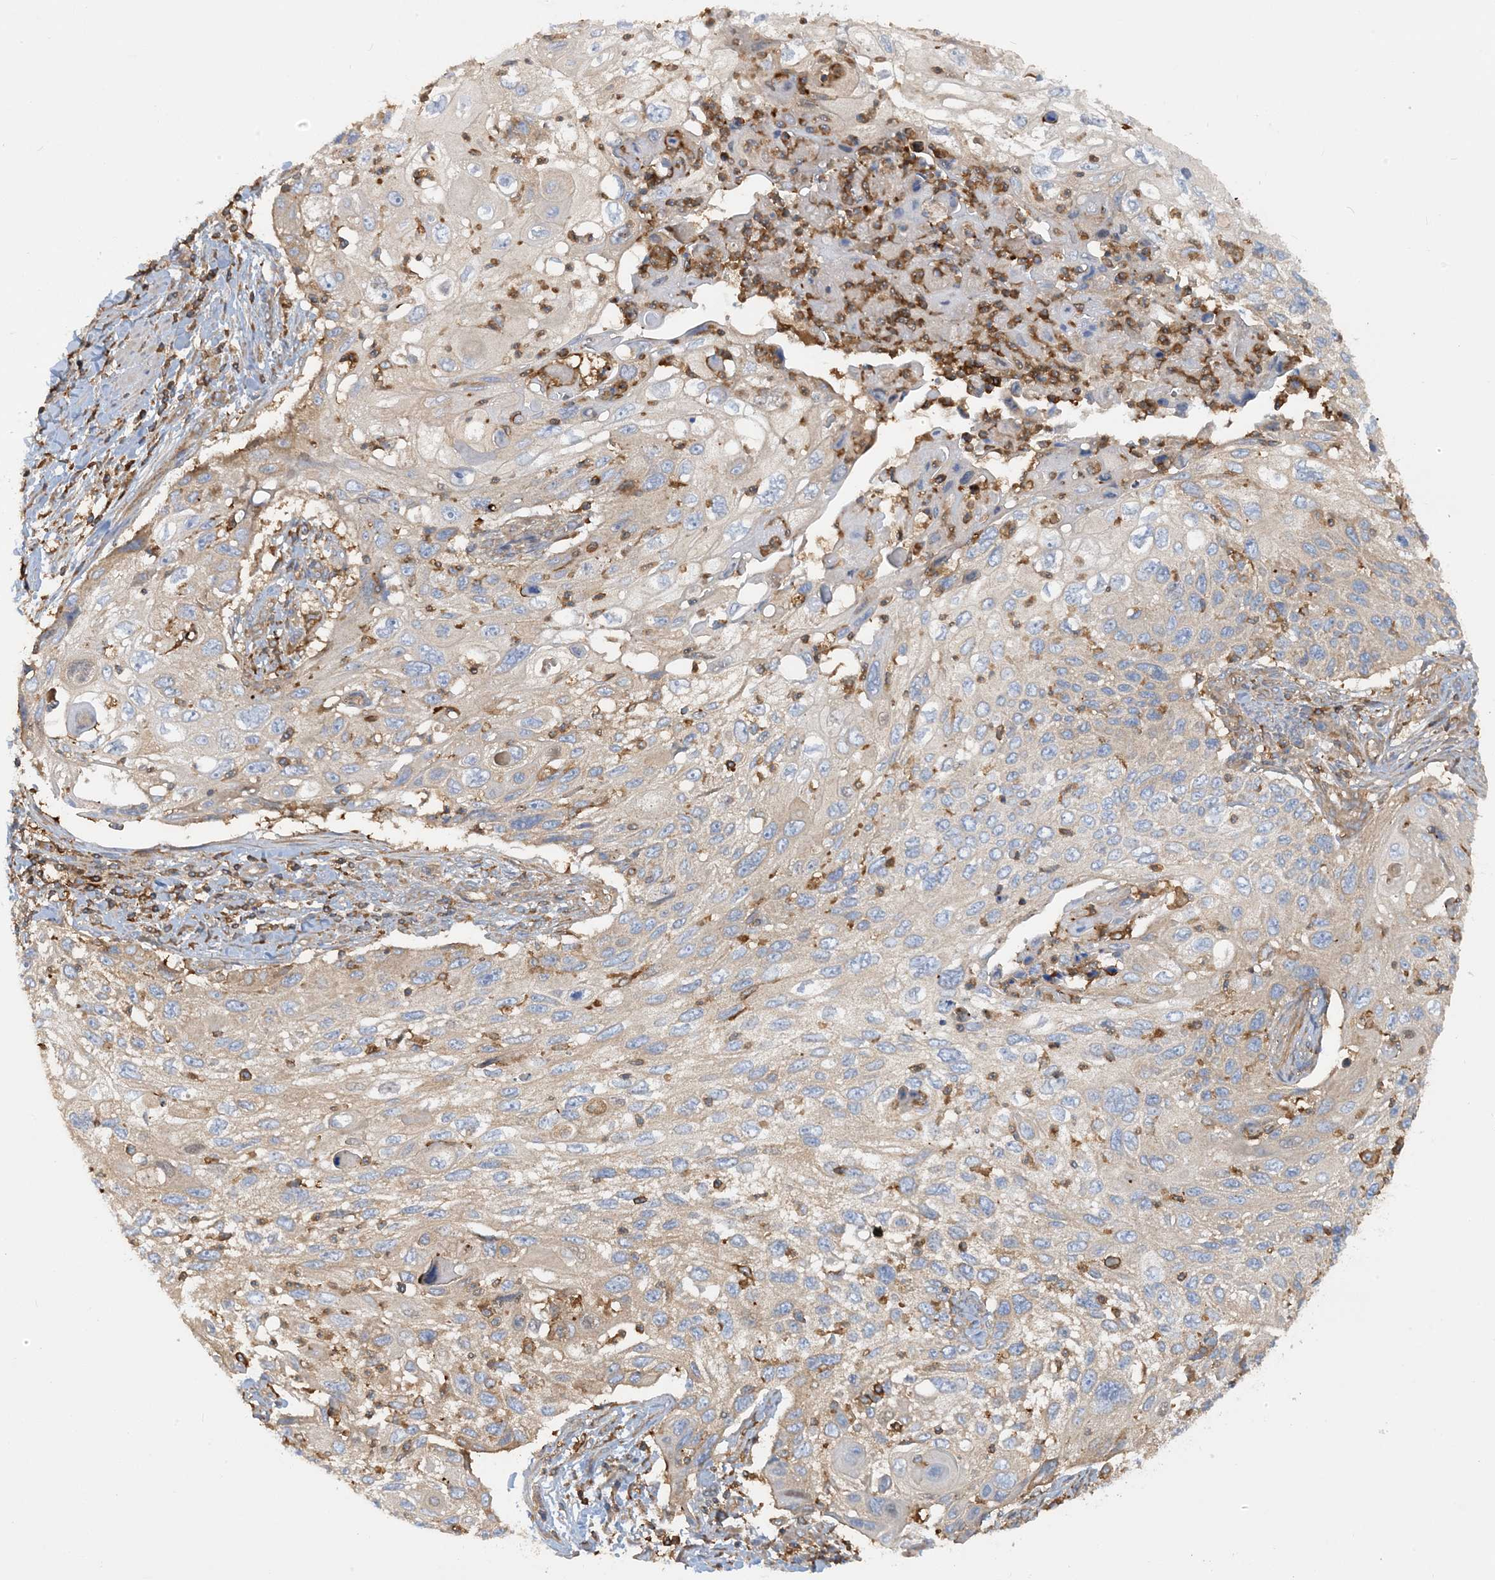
{"staining": {"intensity": "weak", "quantity": "<25%", "location": "cytoplasmic/membranous"}, "tissue": "cervical cancer", "cell_type": "Tumor cells", "image_type": "cancer", "snomed": [{"axis": "morphology", "description": "Squamous cell carcinoma, NOS"}, {"axis": "topography", "description": "Cervix"}], "caption": "IHC of human cervical cancer shows no positivity in tumor cells.", "gene": "SFMBT2", "patient": {"sex": "female", "age": 70}}